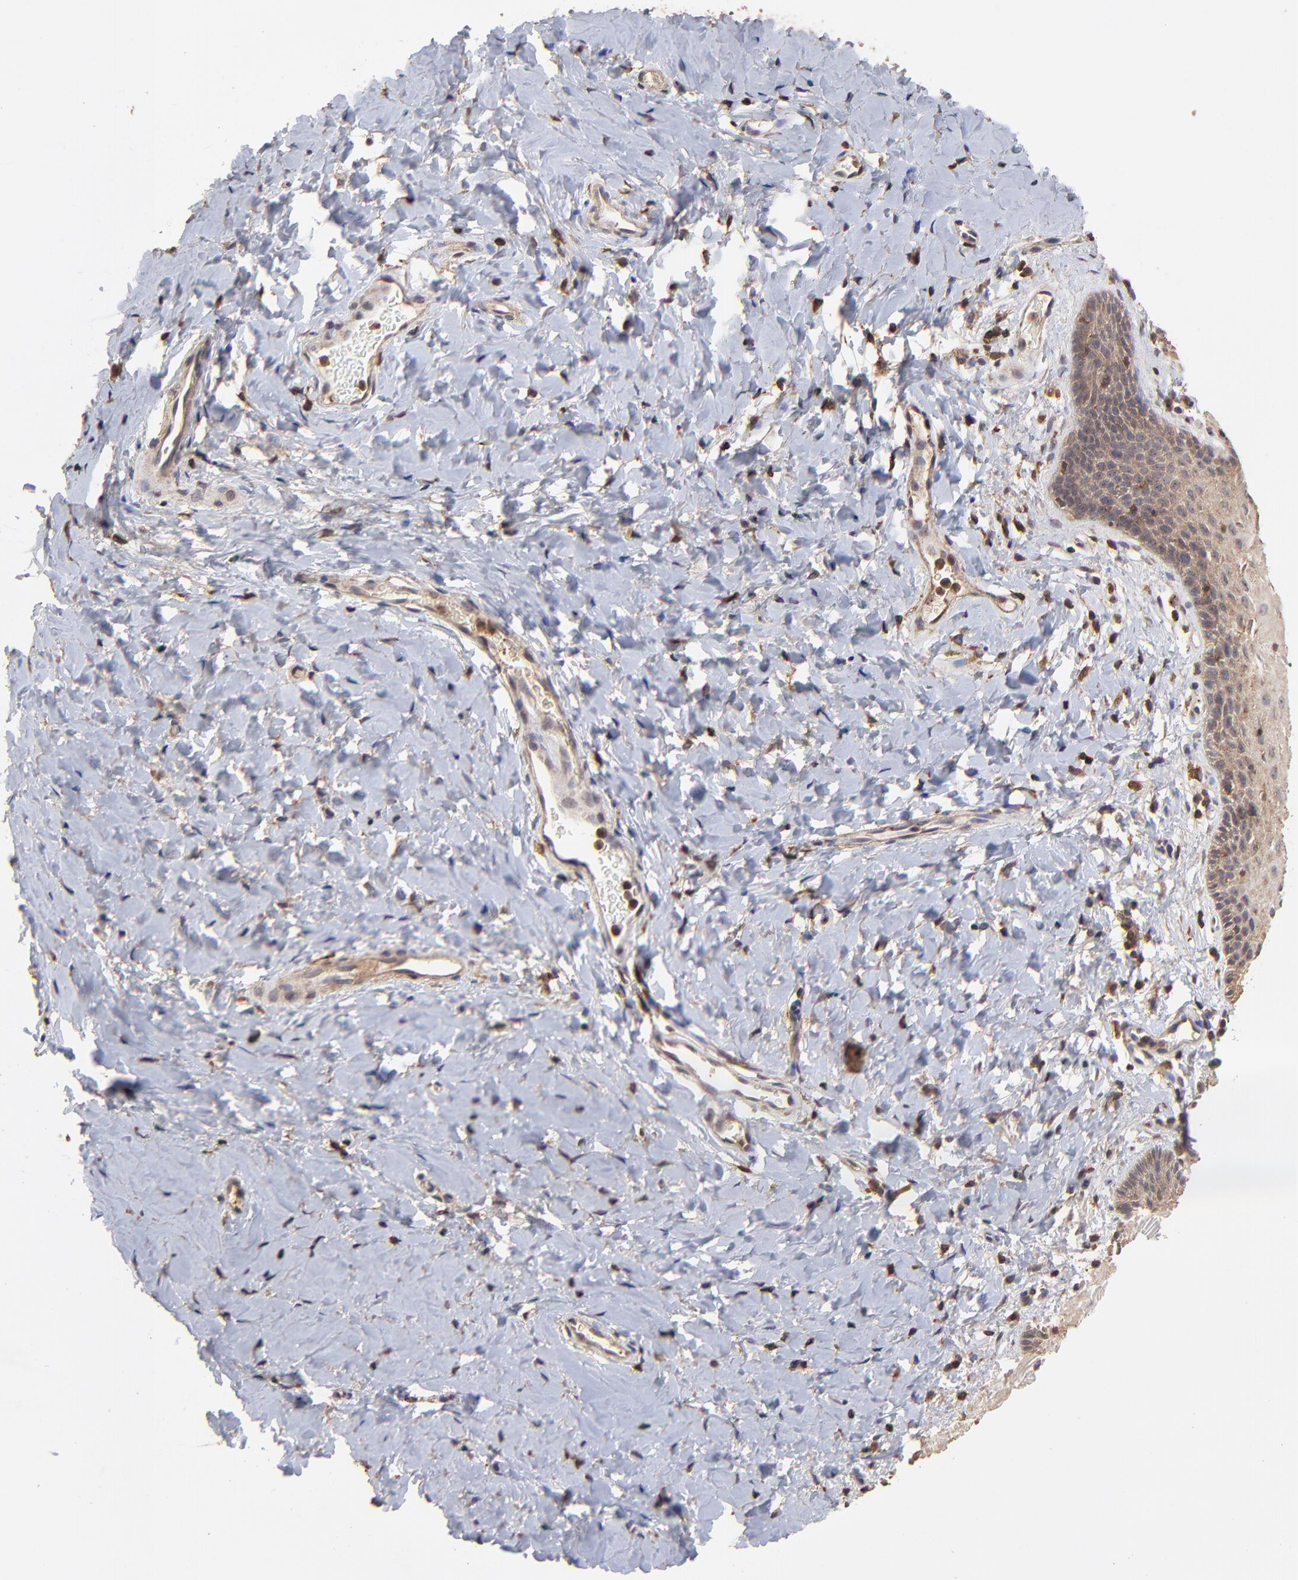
{"staining": {"intensity": "weak", "quantity": "25%-75%", "location": "cytoplasmic/membranous"}, "tissue": "vagina", "cell_type": "Squamous epithelial cells", "image_type": "normal", "snomed": [{"axis": "morphology", "description": "Normal tissue, NOS"}, {"axis": "topography", "description": "Vagina"}], "caption": "Immunohistochemistry (IHC) micrograph of unremarkable vagina: vagina stained using immunohistochemistry (IHC) demonstrates low levels of weak protein expression localized specifically in the cytoplasmic/membranous of squamous epithelial cells, appearing as a cytoplasmic/membranous brown color.", "gene": "STON2", "patient": {"sex": "female", "age": 55}}